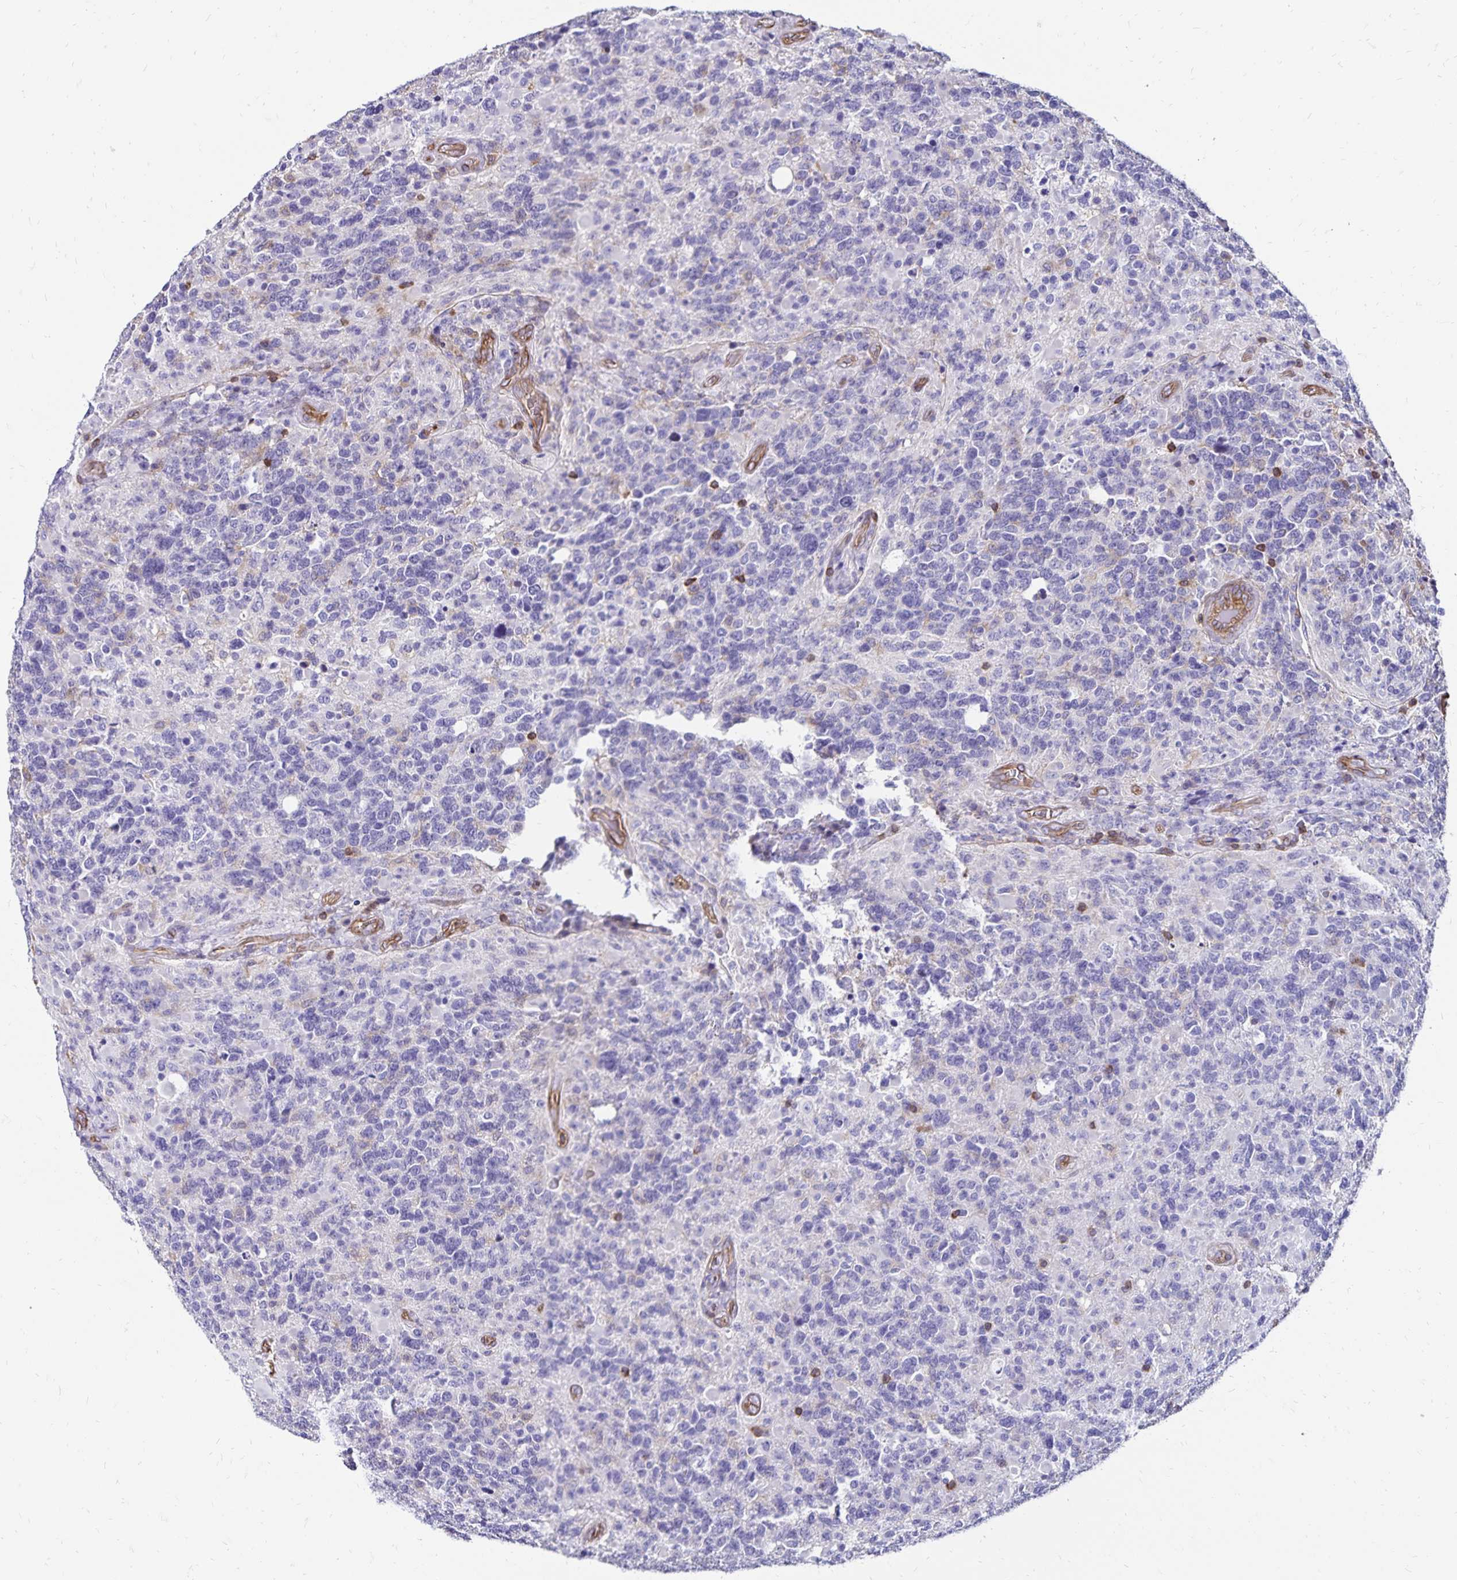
{"staining": {"intensity": "negative", "quantity": "none", "location": "none"}, "tissue": "glioma", "cell_type": "Tumor cells", "image_type": "cancer", "snomed": [{"axis": "morphology", "description": "Glioma, malignant, High grade"}, {"axis": "topography", "description": "Brain"}], "caption": "There is no significant positivity in tumor cells of malignant glioma (high-grade). (DAB IHC visualized using brightfield microscopy, high magnification).", "gene": "RPRML", "patient": {"sex": "female", "age": 40}}